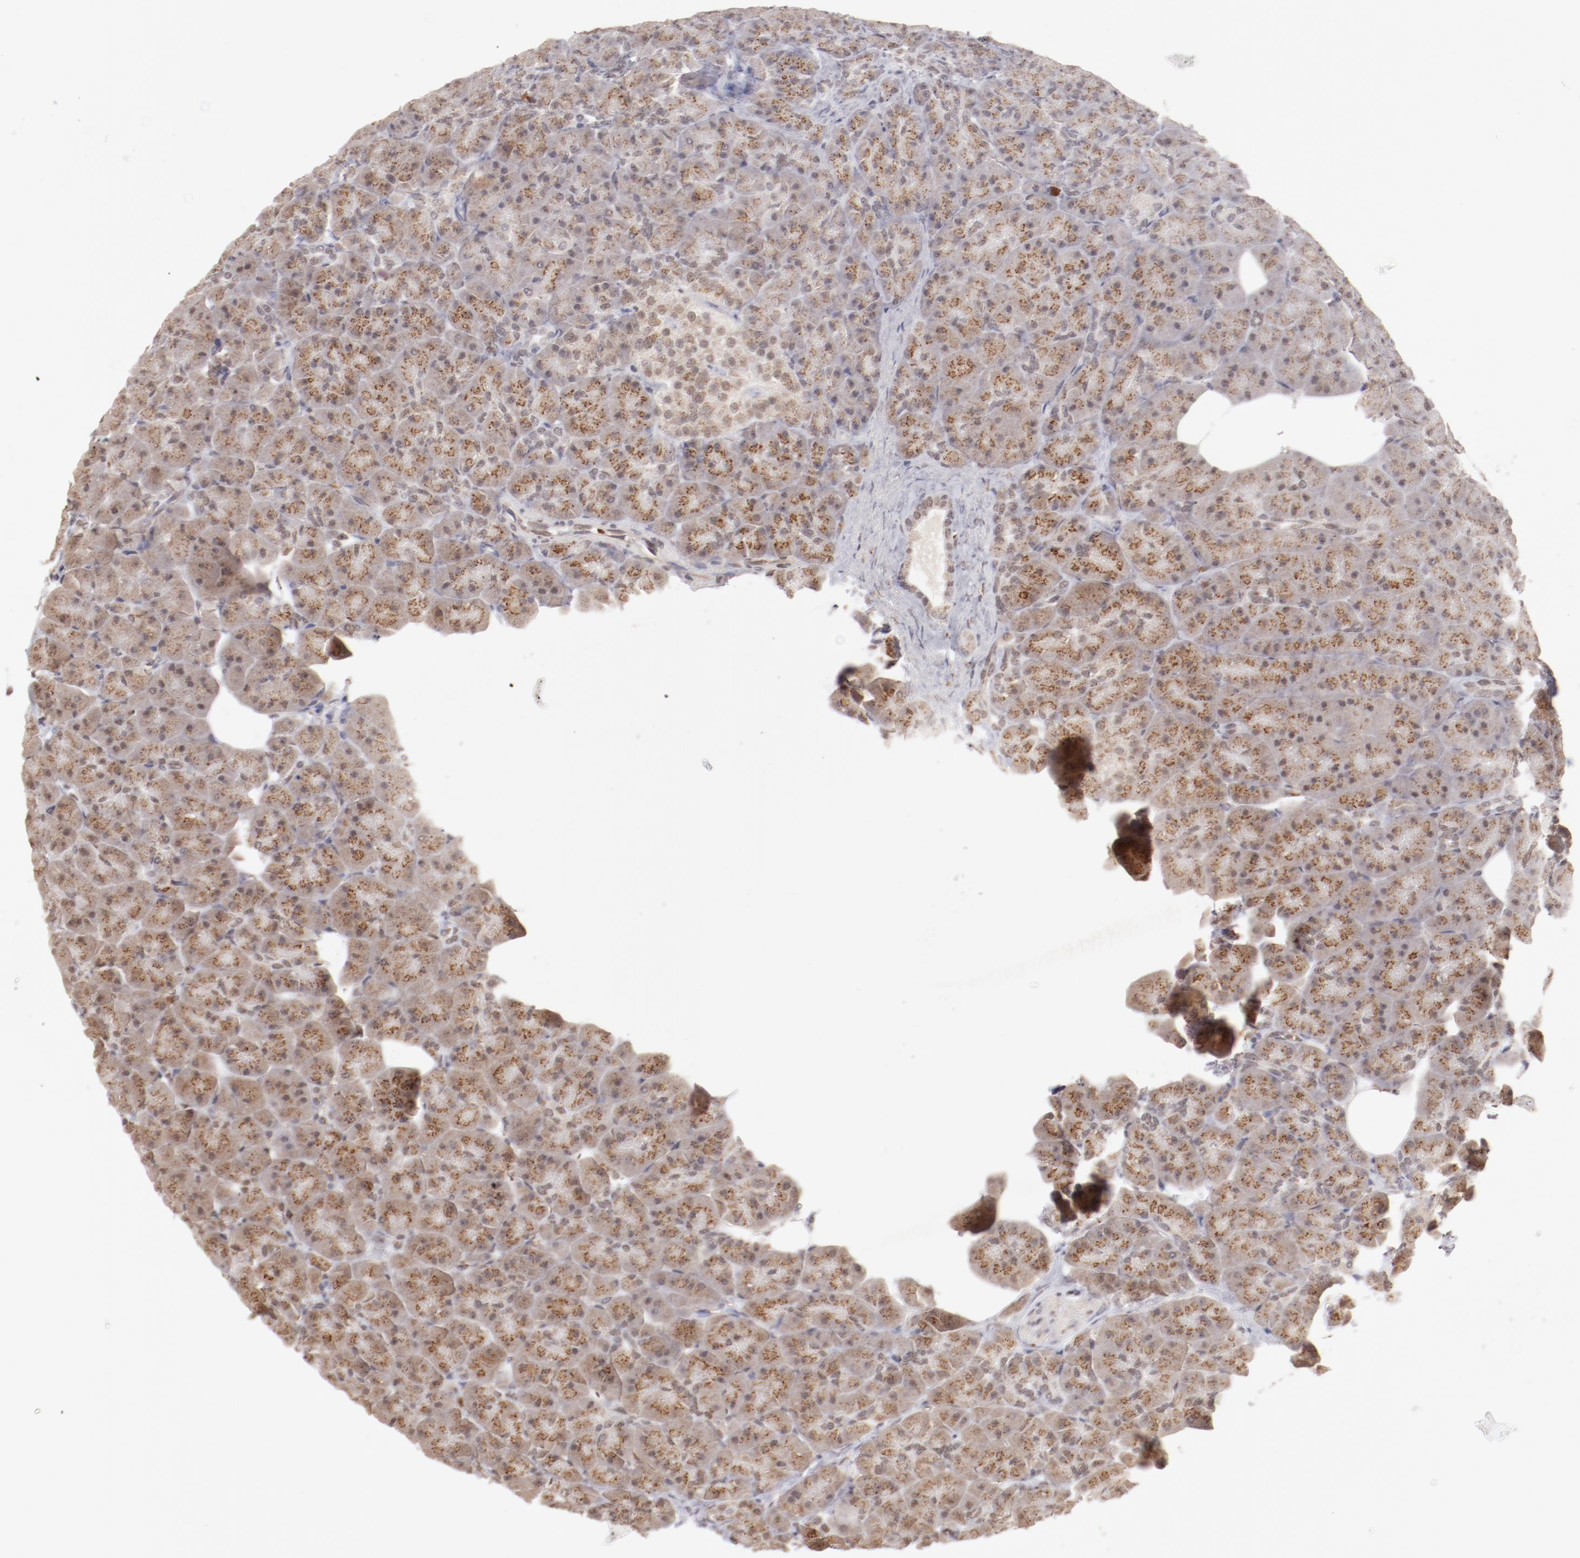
{"staining": {"intensity": "moderate", "quantity": ">75%", "location": "cytoplasmic/membranous"}, "tissue": "pancreas", "cell_type": "Exocrine glandular cells", "image_type": "normal", "snomed": [{"axis": "morphology", "description": "Normal tissue, NOS"}, {"axis": "topography", "description": "Pancreas"}], "caption": "Pancreas stained with a brown dye demonstrates moderate cytoplasmic/membranous positive positivity in about >75% of exocrine glandular cells.", "gene": "NFE2", "patient": {"sex": "male", "age": 66}}